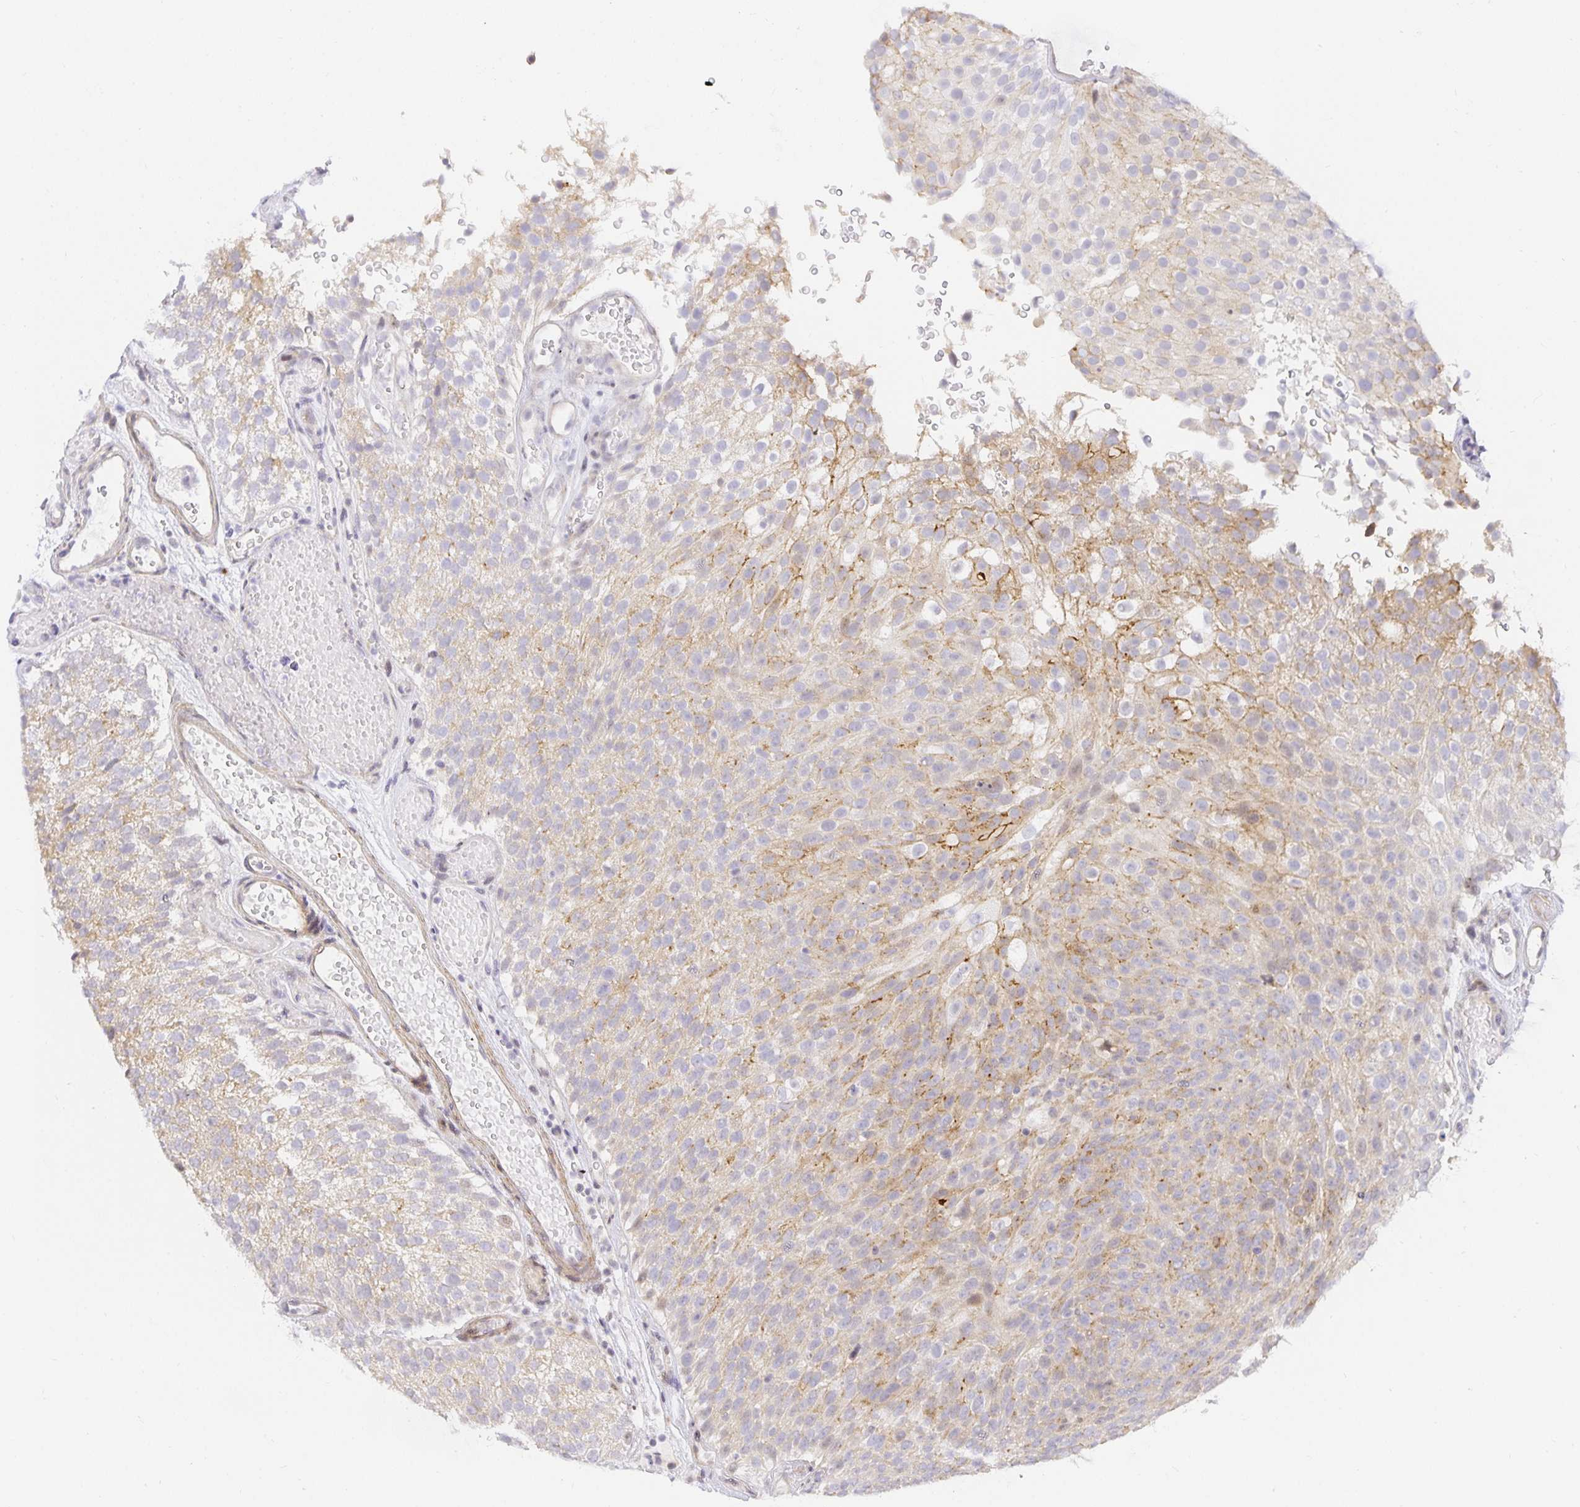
{"staining": {"intensity": "weak", "quantity": "25%-75%", "location": "cytoplasmic/membranous"}, "tissue": "urothelial cancer", "cell_type": "Tumor cells", "image_type": "cancer", "snomed": [{"axis": "morphology", "description": "Urothelial carcinoma, Low grade"}, {"axis": "topography", "description": "Urinary bladder"}], "caption": "This histopathology image exhibits low-grade urothelial carcinoma stained with immunohistochemistry to label a protein in brown. The cytoplasmic/membranous of tumor cells show weak positivity for the protein. Nuclei are counter-stained blue.", "gene": "TJP3", "patient": {"sex": "male", "age": 78}}